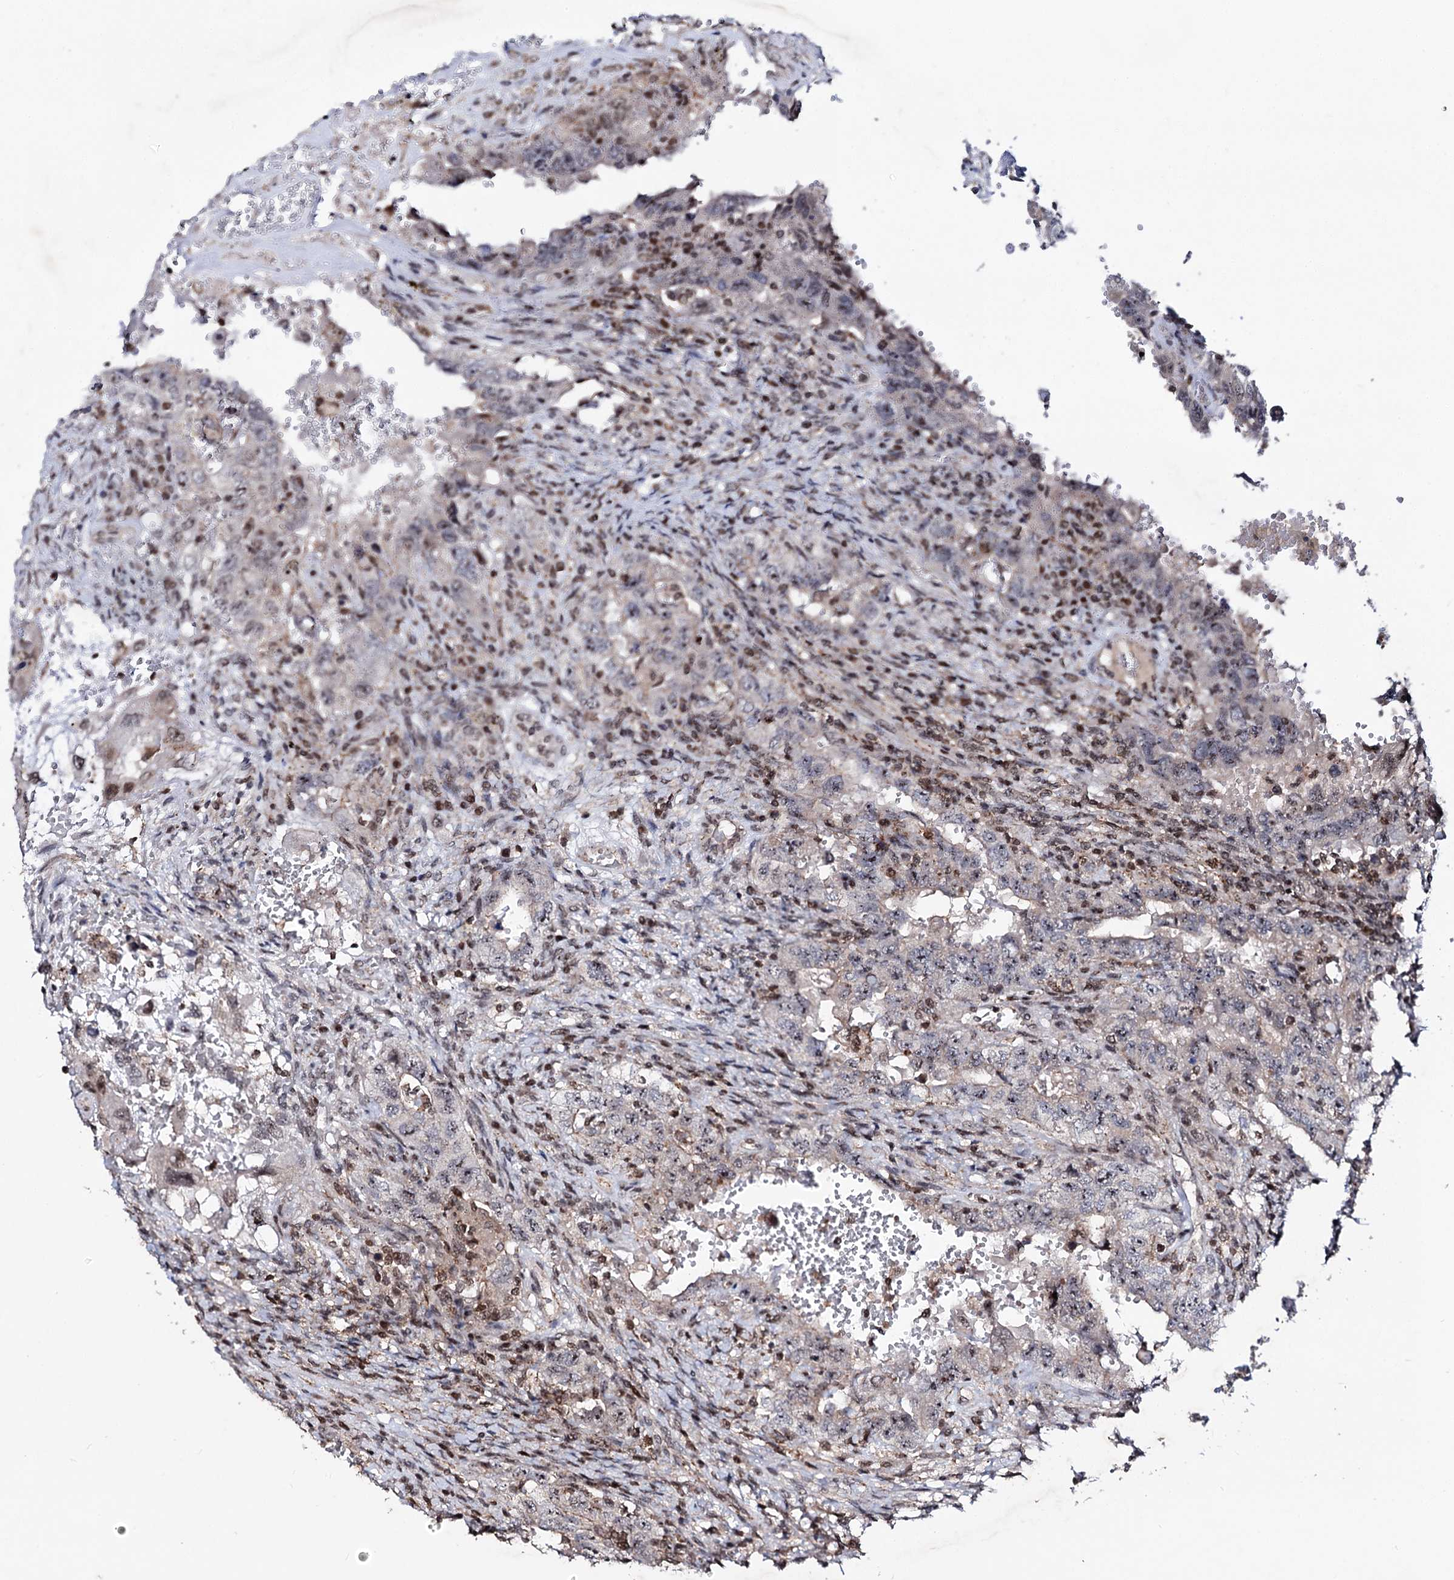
{"staining": {"intensity": "weak", "quantity": "<25%", "location": "nuclear"}, "tissue": "testis cancer", "cell_type": "Tumor cells", "image_type": "cancer", "snomed": [{"axis": "morphology", "description": "Carcinoma, Embryonal, NOS"}, {"axis": "topography", "description": "Testis"}], "caption": "A histopathology image of human testis cancer is negative for staining in tumor cells. (Brightfield microscopy of DAB (3,3'-diaminobenzidine) immunohistochemistry at high magnification).", "gene": "SMCHD1", "patient": {"sex": "male", "age": 26}}